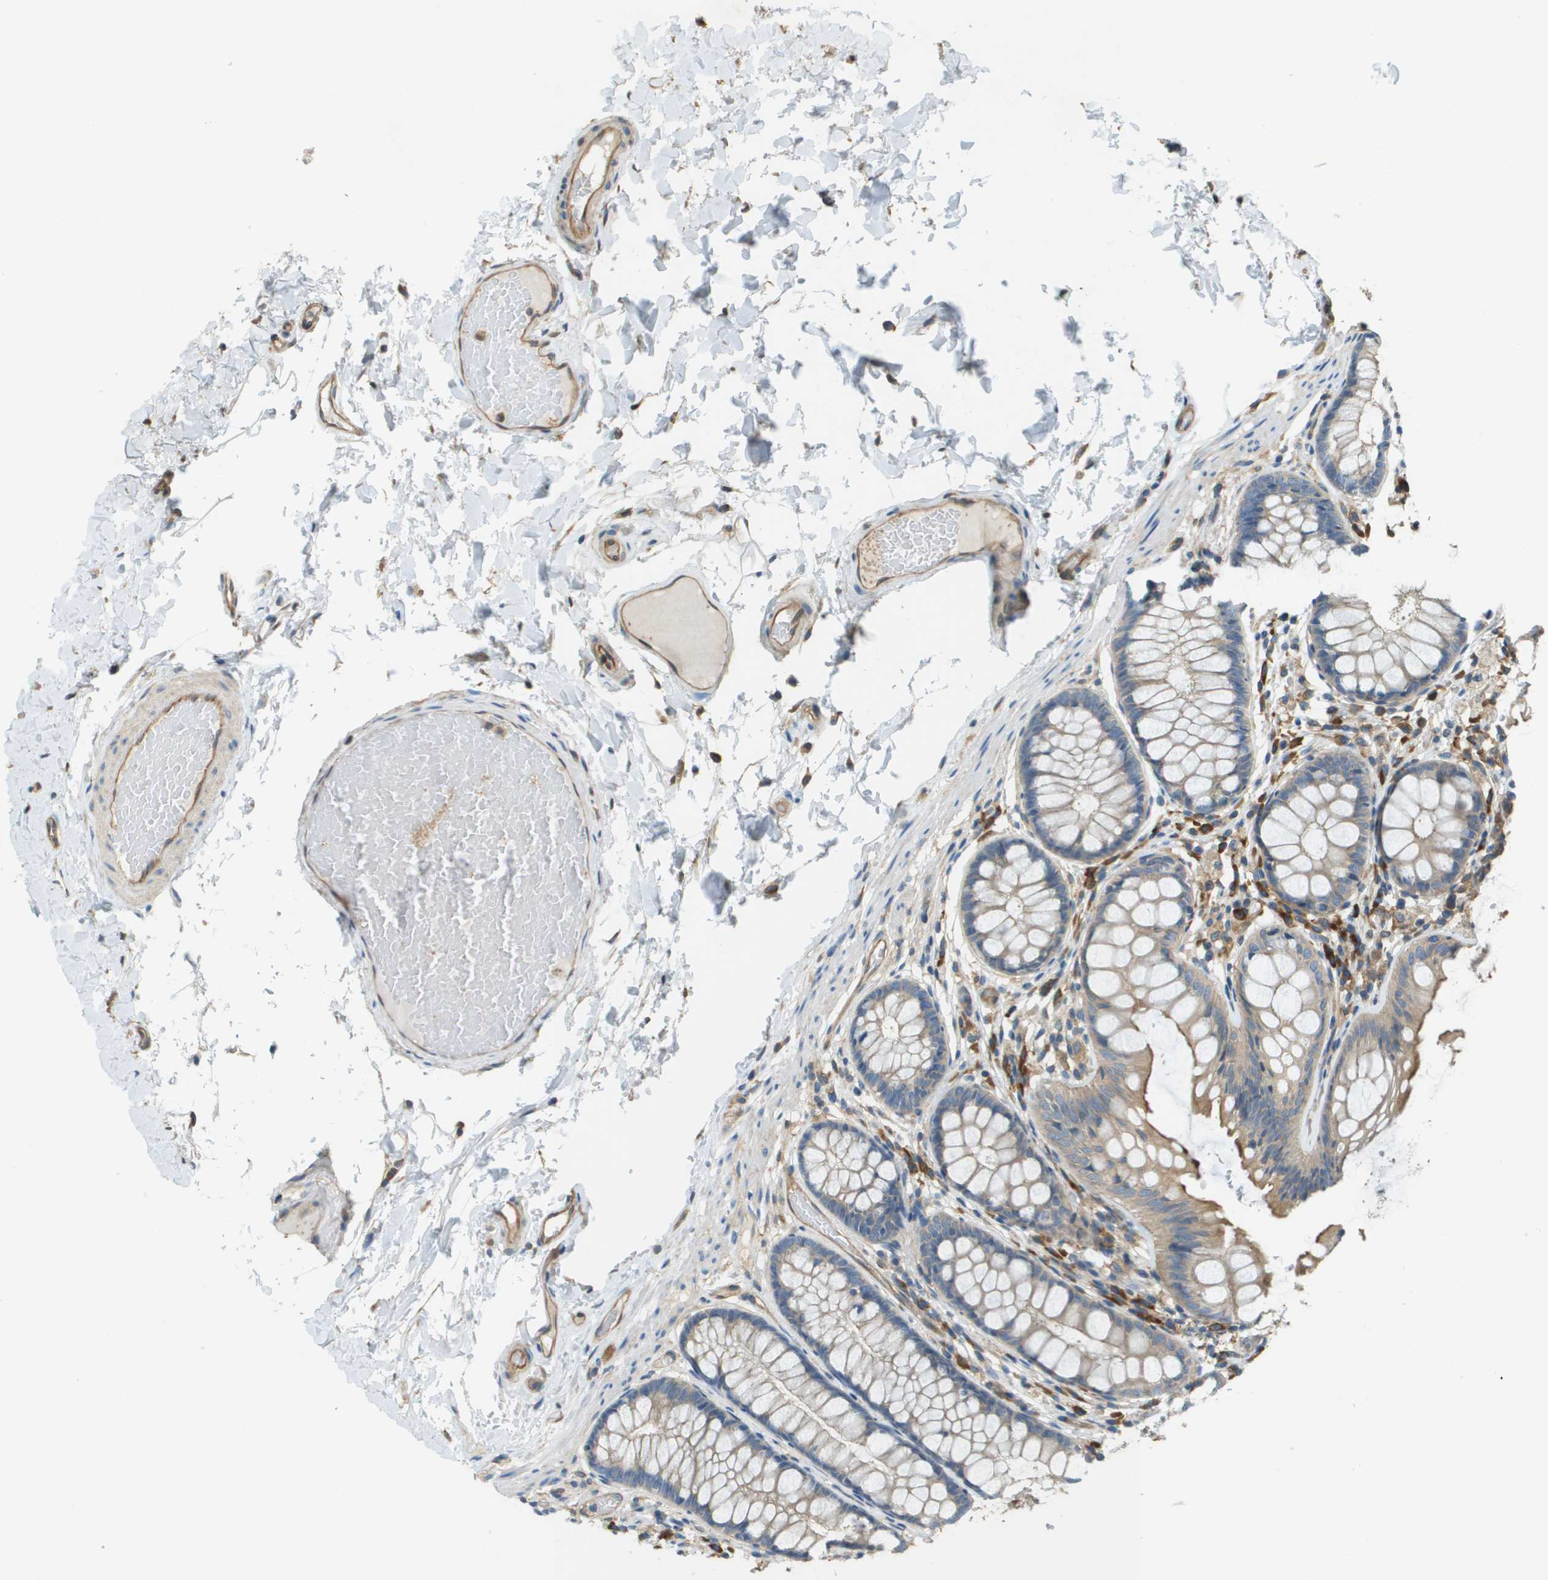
{"staining": {"intensity": "moderate", "quantity": ">75%", "location": "cytoplasmic/membranous"}, "tissue": "colon", "cell_type": "Endothelial cells", "image_type": "normal", "snomed": [{"axis": "morphology", "description": "Normal tissue, NOS"}, {"axis": "topography", "description": "Colon"}], "caption": "This is a histology image of IHC staining of benign colon, which shows moderate positivity in the cytoplasmic/membranous of endothelial cells.", "gene": "DNAJB11", "patient": {"sex": "female", "age": 56}}